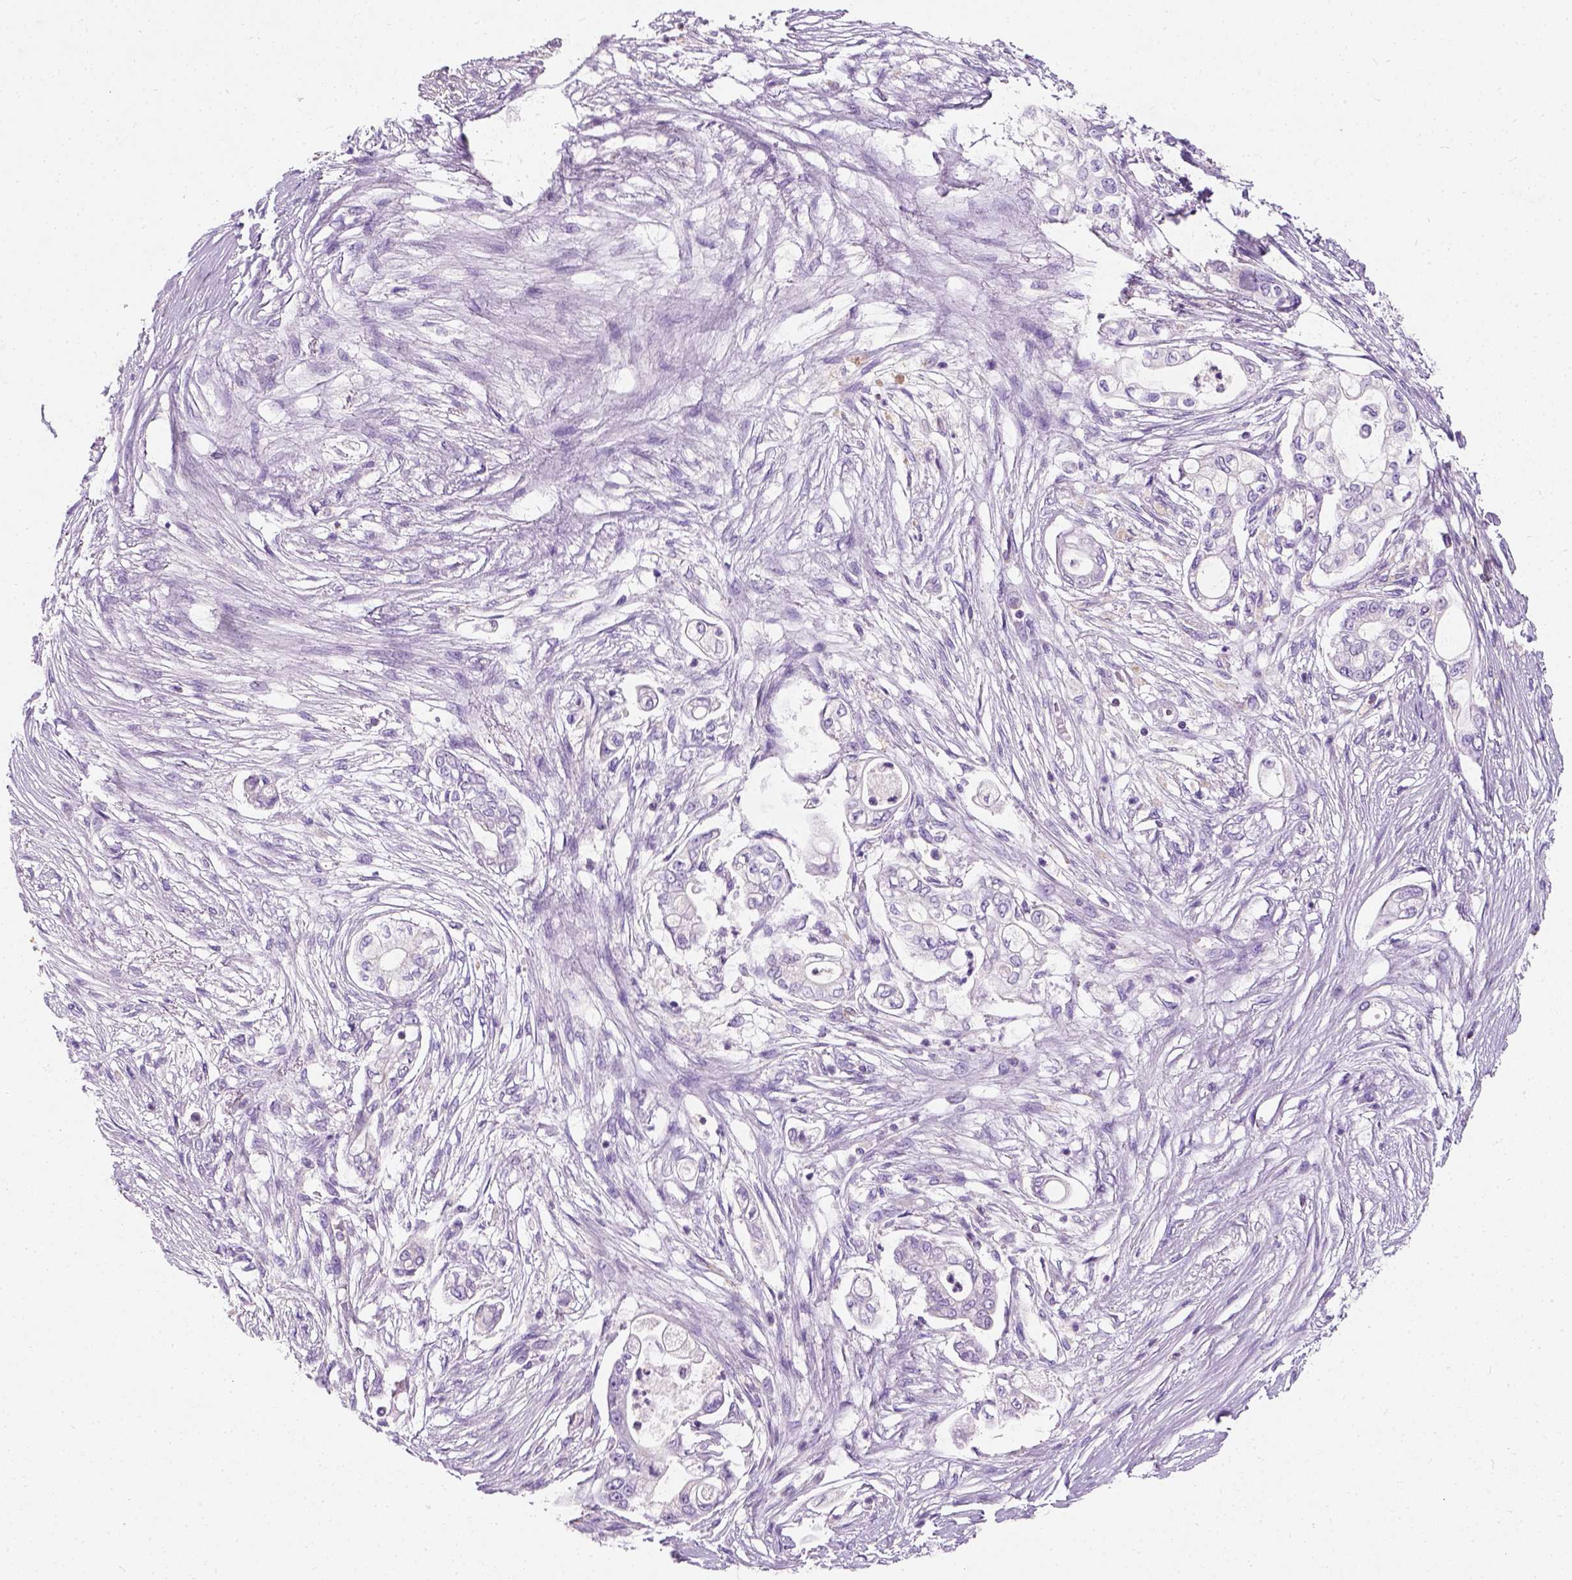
{"staining": {"intensity": "negative", "quantity": "none", "location": "none"}, "tissue": "pancreatic cancer", "cell_type": "Tumor cells", "image_type": "cancer", "snomed": [{"axis": "morphology", "description": "Adenocarcinoma, NOS"}, {"axis": "topography", "description": "Pancreas"}], "caption": "IHC of human pancreatic cancer (adenocarcinoma) exhibits no staining in tumor cells. Brightfield microscopy of IHC stained with DAB (brown) and hematoxylin (blue), captured at high magnification.", "gene": "CHODL", "patient": {"sex": "female", "age": 69}}